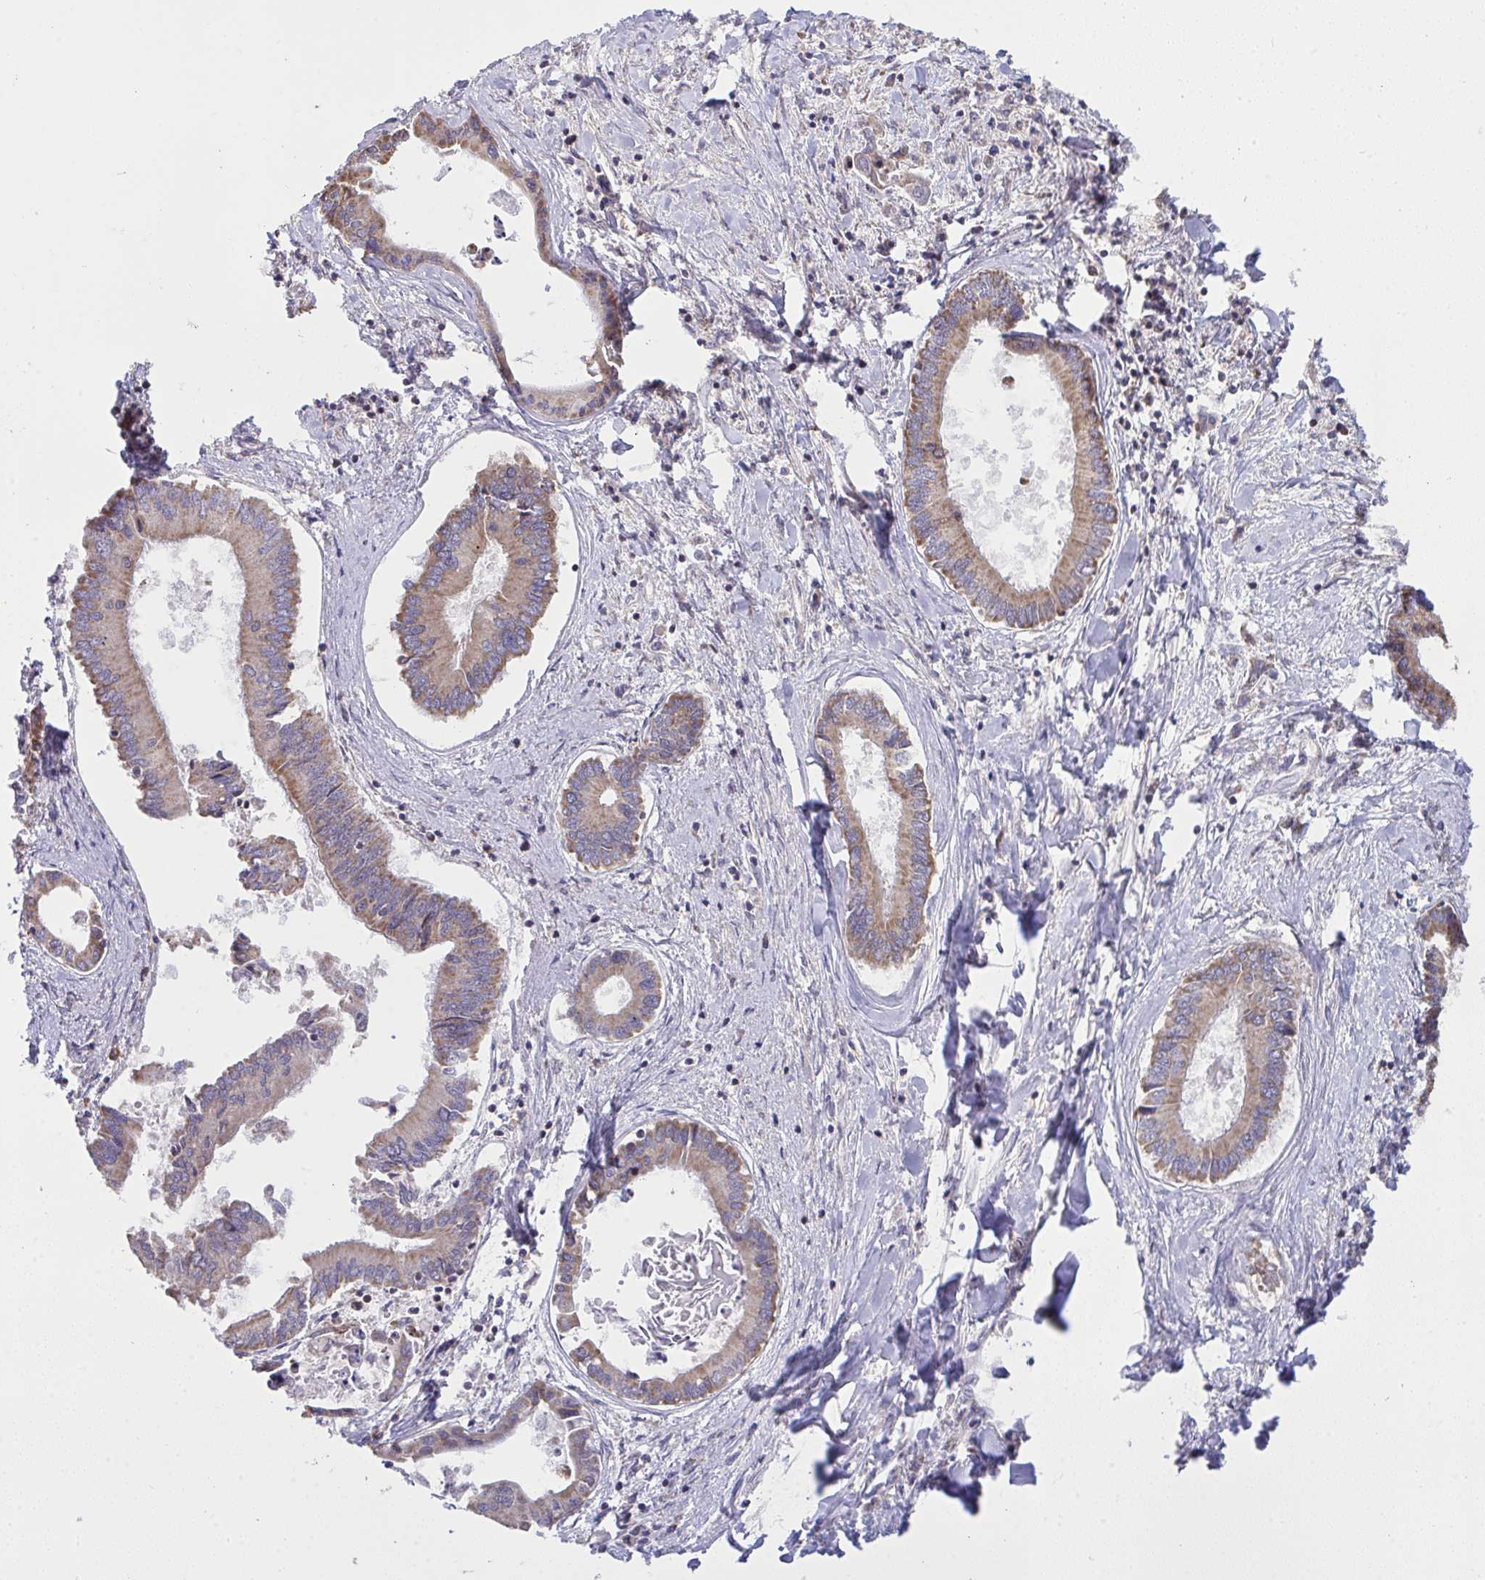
{"staining": {"intensity": "weak", "quantity": "25%-75%", "location": "cytoplasmic/membranous"}, "tissue": "liver cancer", "cell_type": "Tumor cells", "image_type": "cancer", "snomed": [{"axis": "morphology", "description": "Cholangiocarcinoma"}, {"axis": "topography", "description": "Liver"}], "caption": "Weak cytoplasmic/membranous positivity for a protein is seen in approximately 25%-75% of tumor cells of liver cancer (cholangiocarcinoma) using IHC.", "gene": "PPM1H", "patient": {"sex": "male", "age": 66}}